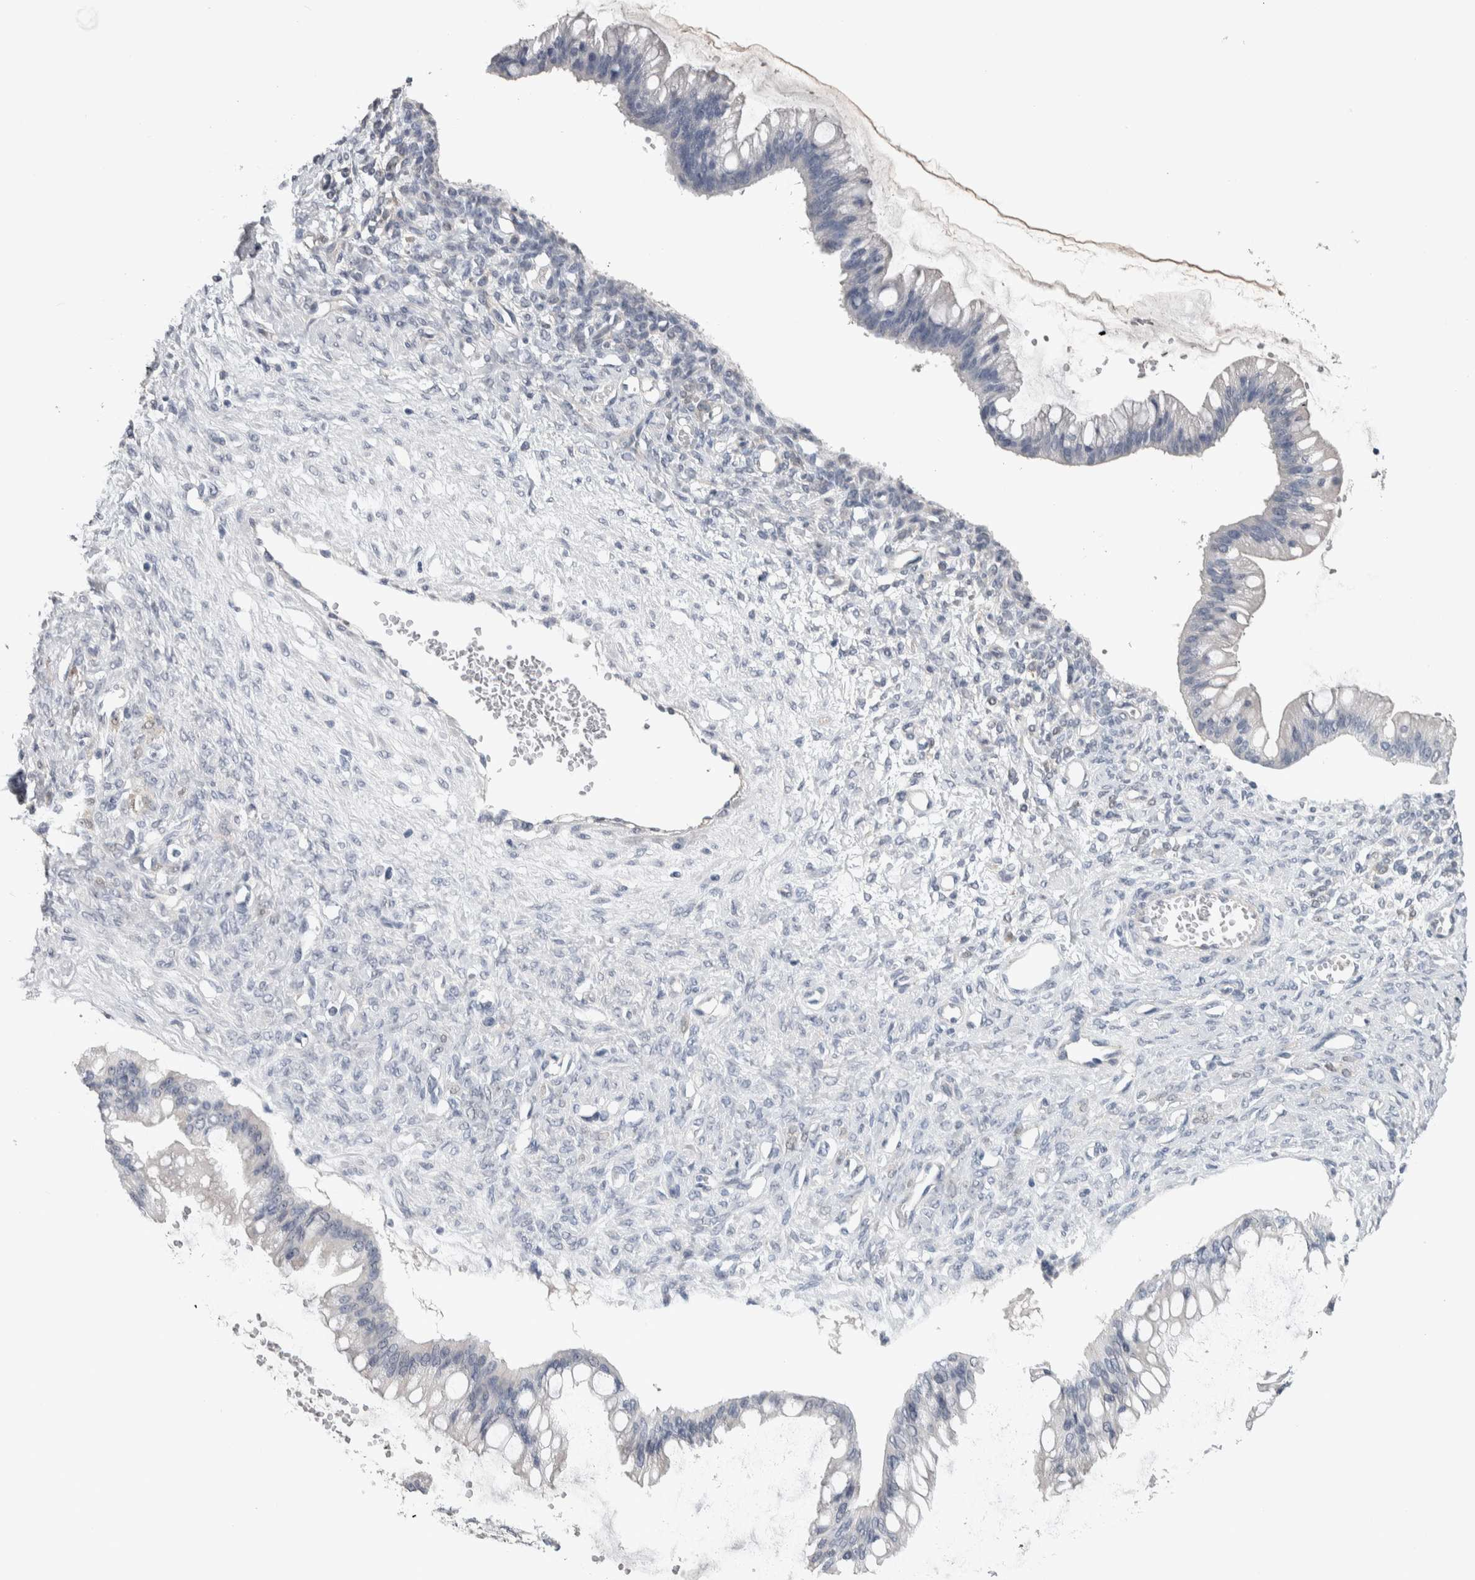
{"staining": {"intensity": "negative", "quantity": "none", "location": "none"}, "tissue": "ovarian cancer", "cell_type": "Tumor cells", "image_type": "cancer", "snomed": [{"axis": "morphology", "description": "Cystadenocarcinoma, mucinous, NOS"}, {"axis": "topography", "description": "Ovary"}], "caption": "Micrograph shows no protein staining in tumor cells of ovarian cancer tissue.", "gene": "TMEM102", "patient": {"sex": "female", "age": 73}}